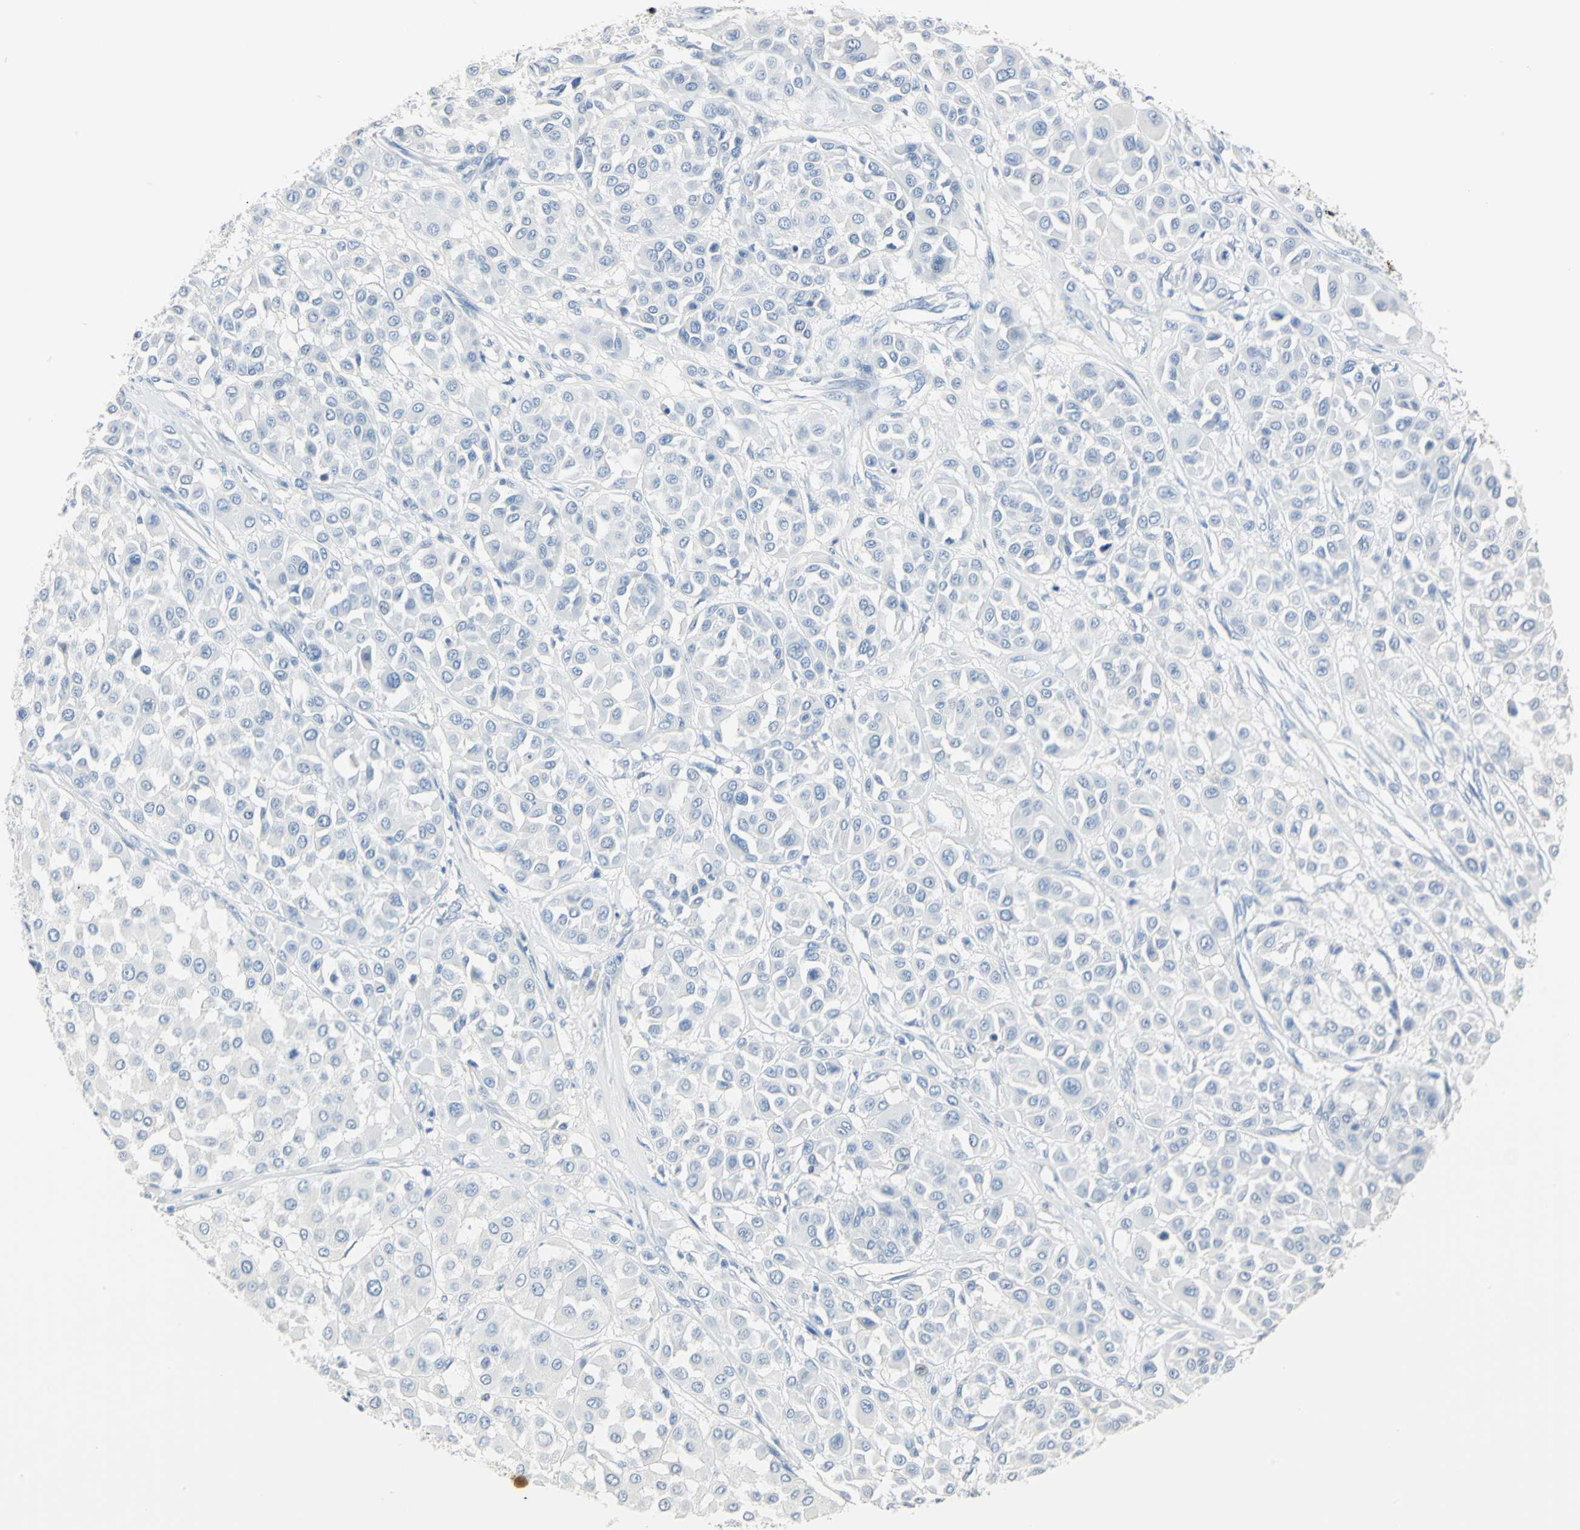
{"staining": {"intensity": "negative", "quantity": "none", "location": "none"}, "tissue": "melanoma", "cell_type": "Tumor cells", "image_type": "cancer", "snomed": [{"axis": "morphology", "description": "Malignant melanoma, Metastatic site"}, {"axis": "topography", "description": "Soft tissue"}], "caption": "Tumor cells show no significant protein positivity in malignant melanoma (metastatic site).", "gene": "CA3", "patient": {"sex": "male", "age": 41}}